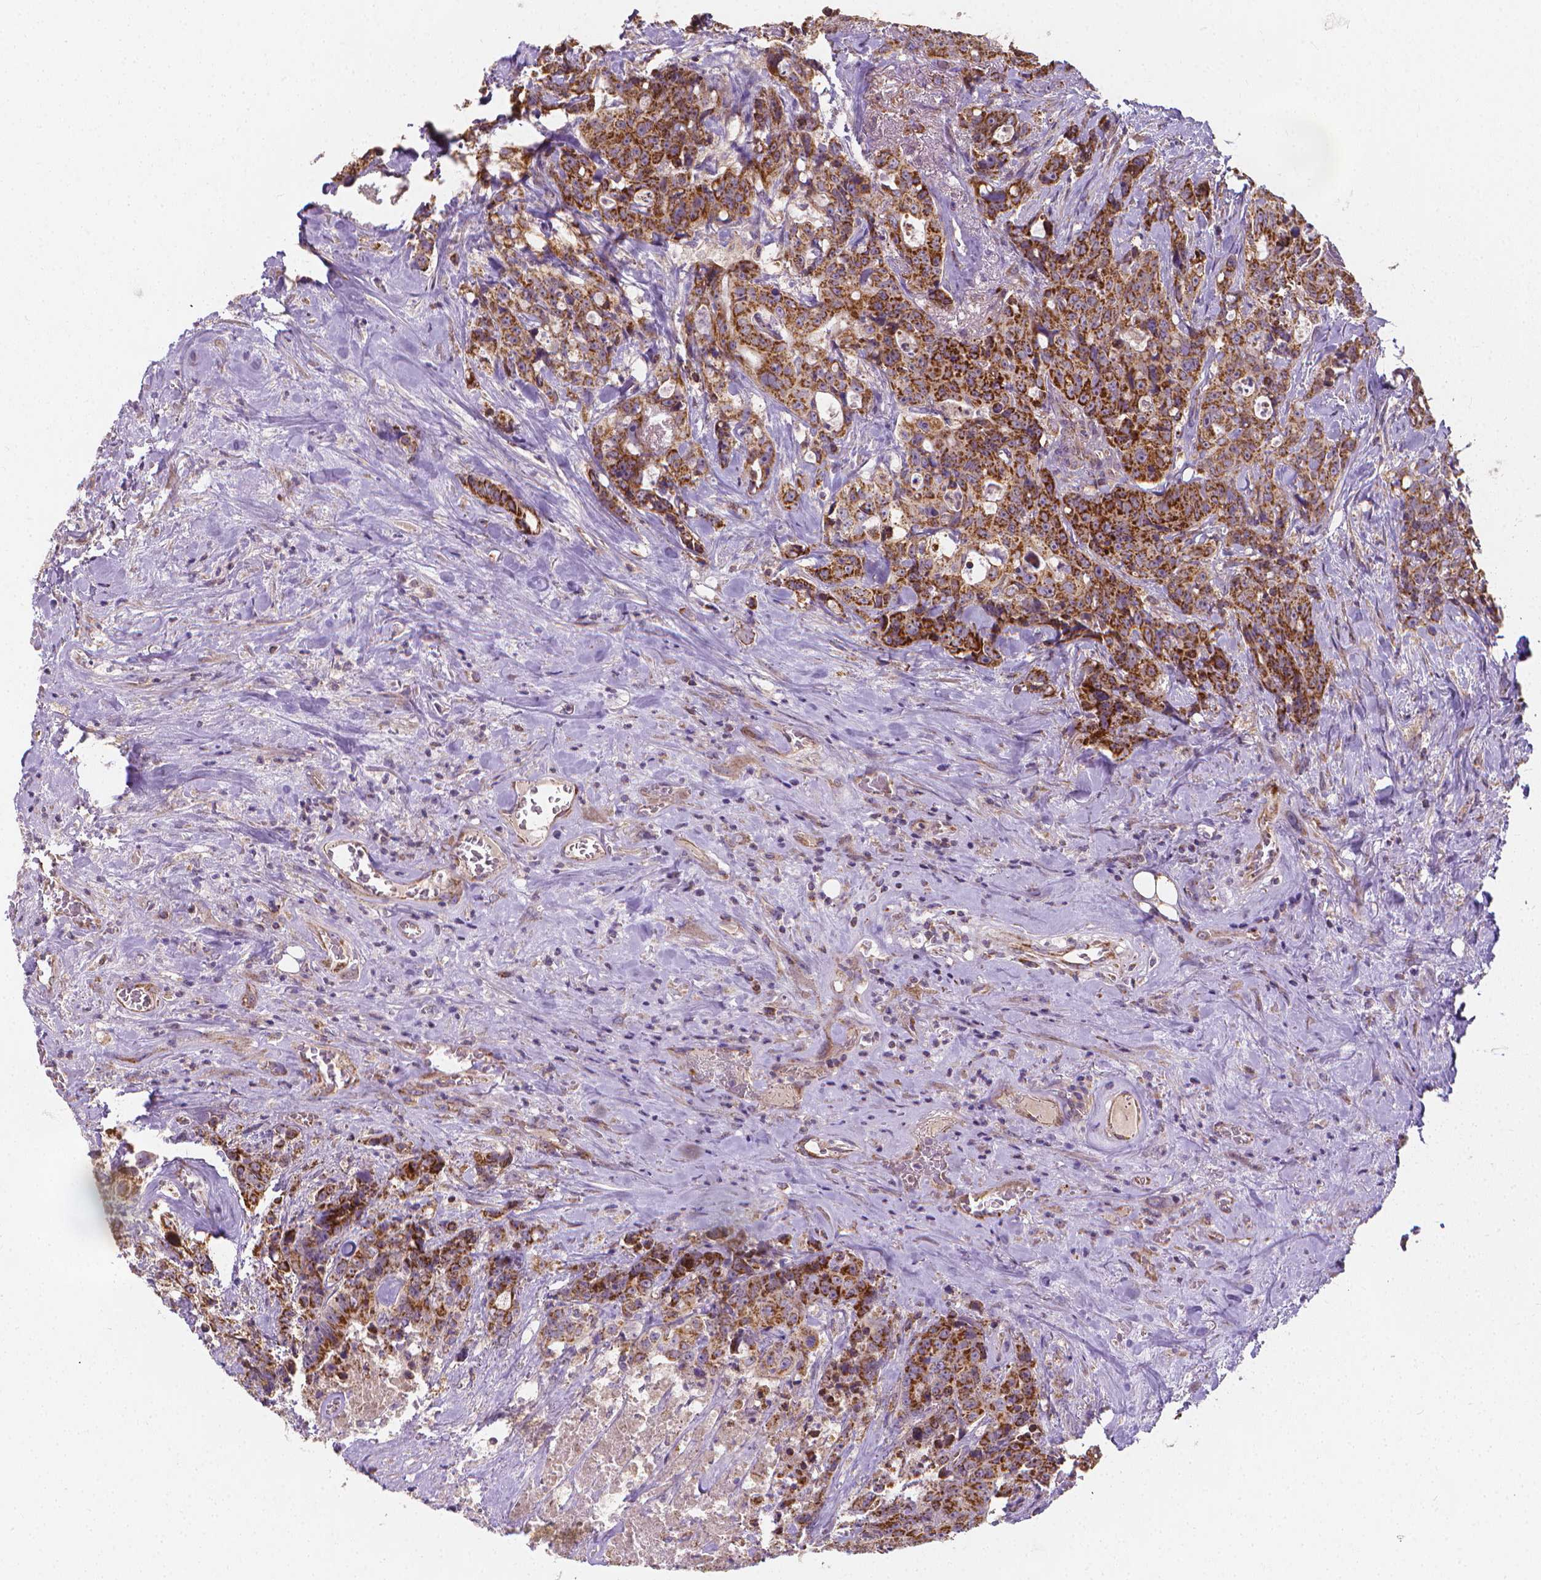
{"staining": {"intensity": "strong", "quantity": "25%-75%", "location": "cytoplasmic/membranous"}, "tissue": "colorectal cancer", "cell_type": "Tumor cells", "image_type": "cancer", "snomed": [{"axis": "morphology", "description": "Adenocarcinoma, NOS"}, {"axis": "topography", "description": "Rectum"}], "caption": "Tumor cells exhibit strong cytoplasmic/membranous expression in approximately 25%-75% of cells in colorectal cancer. (IHC, brightfield microscopy, high magnification).", "gene": "SNCAIP", "patient": {"sex": "female", "age": 62}}